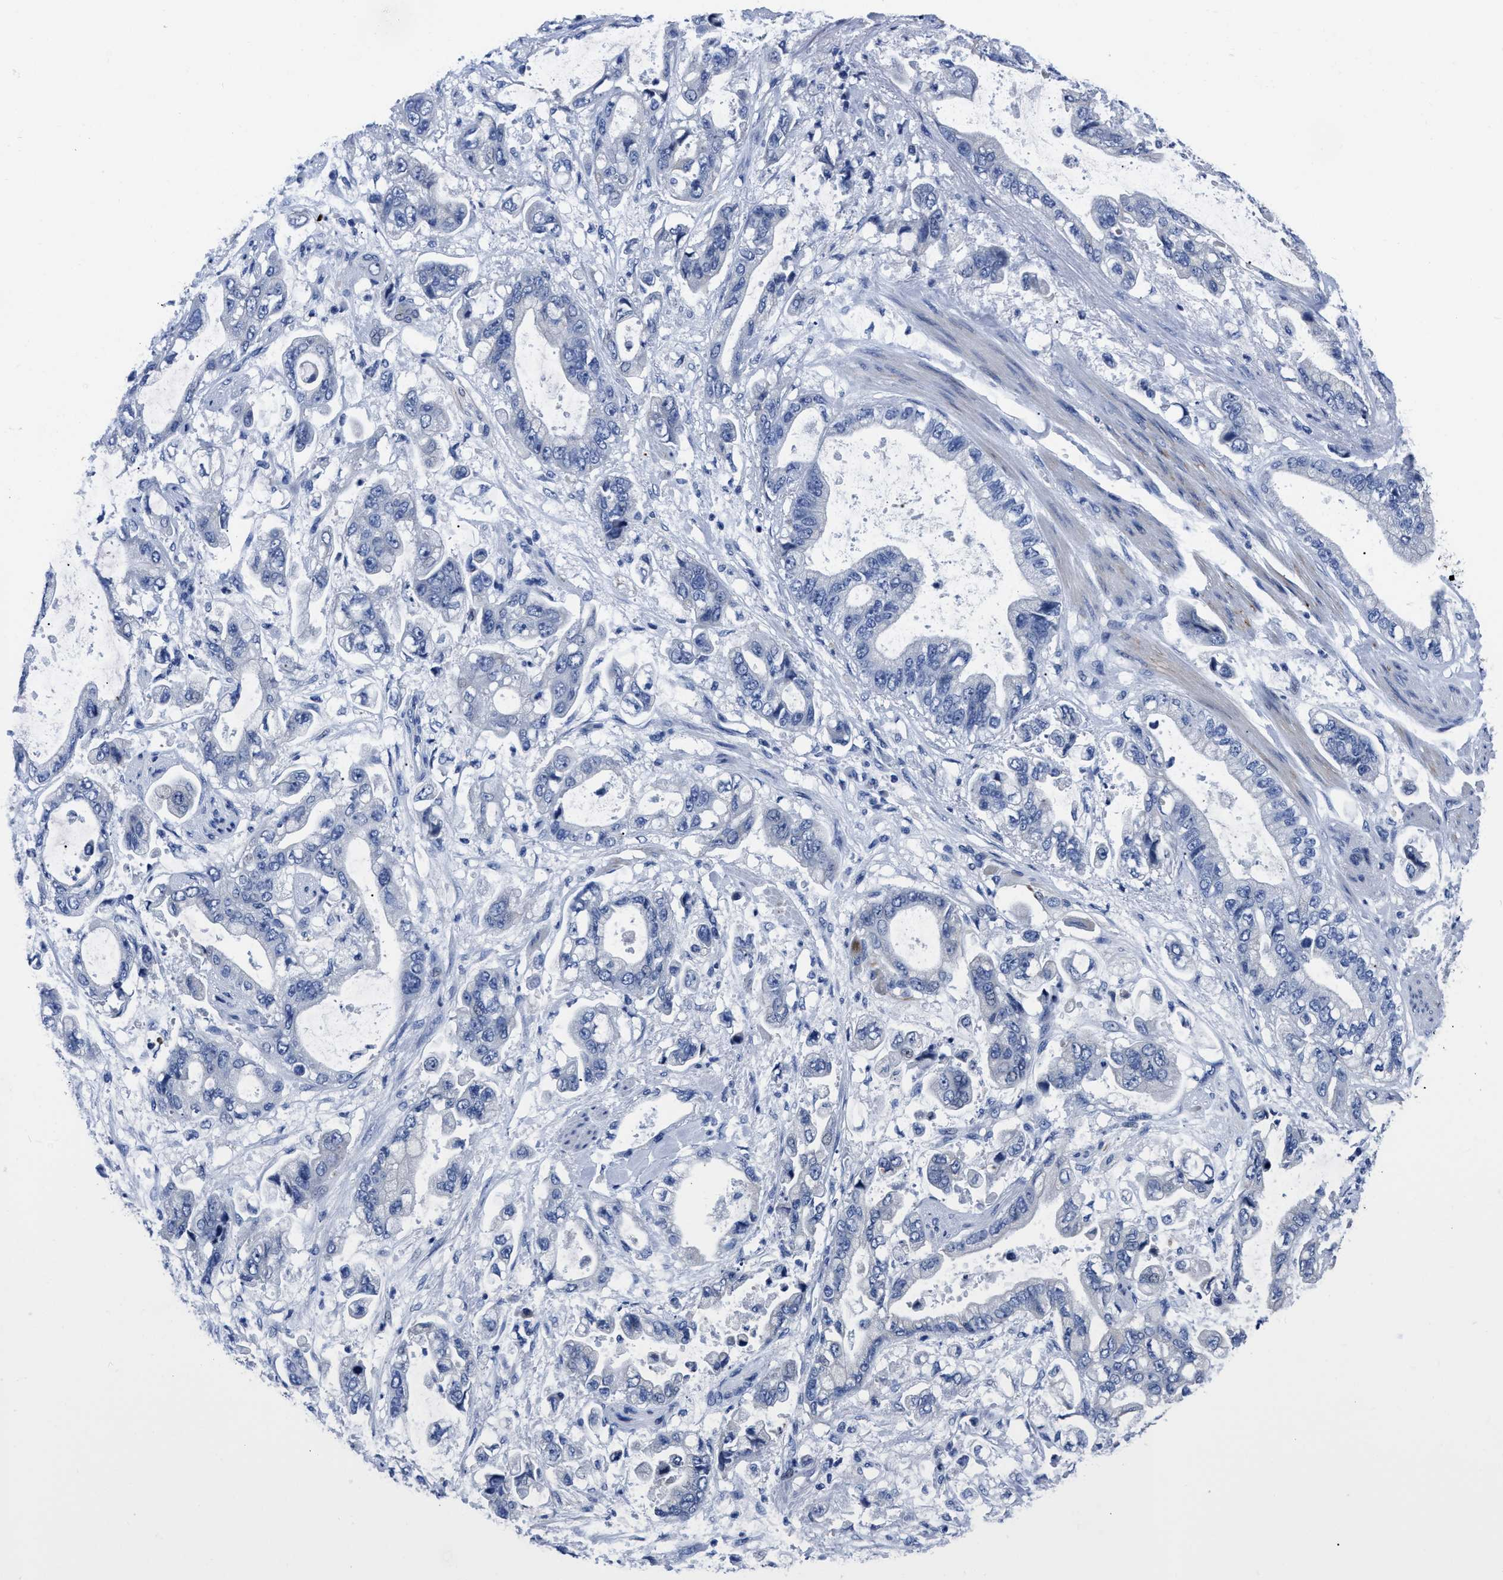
{"staining": {"intensity": "negative", "quantity": "none", "location": "none"}, "tissue": "stomach cancer", "cell_type": "Tumor cells", "image_type": "cancer", "snomed": [{"axis": "morphology", "description": "Normal tissue, NOS"}, {"axis": "morphology", "description": "Adenocarcinoma, NOS"}, {"axis": "topography", "description": "Stomach"}], "caption": "Immunohistochemistry photomicrograph of stomach adenocarcinoma stained for a protein (brown), which reveals no expression in tumor cells.", "gene": "MOV10L1", "patient": {"sex": "male", "age": 62}}